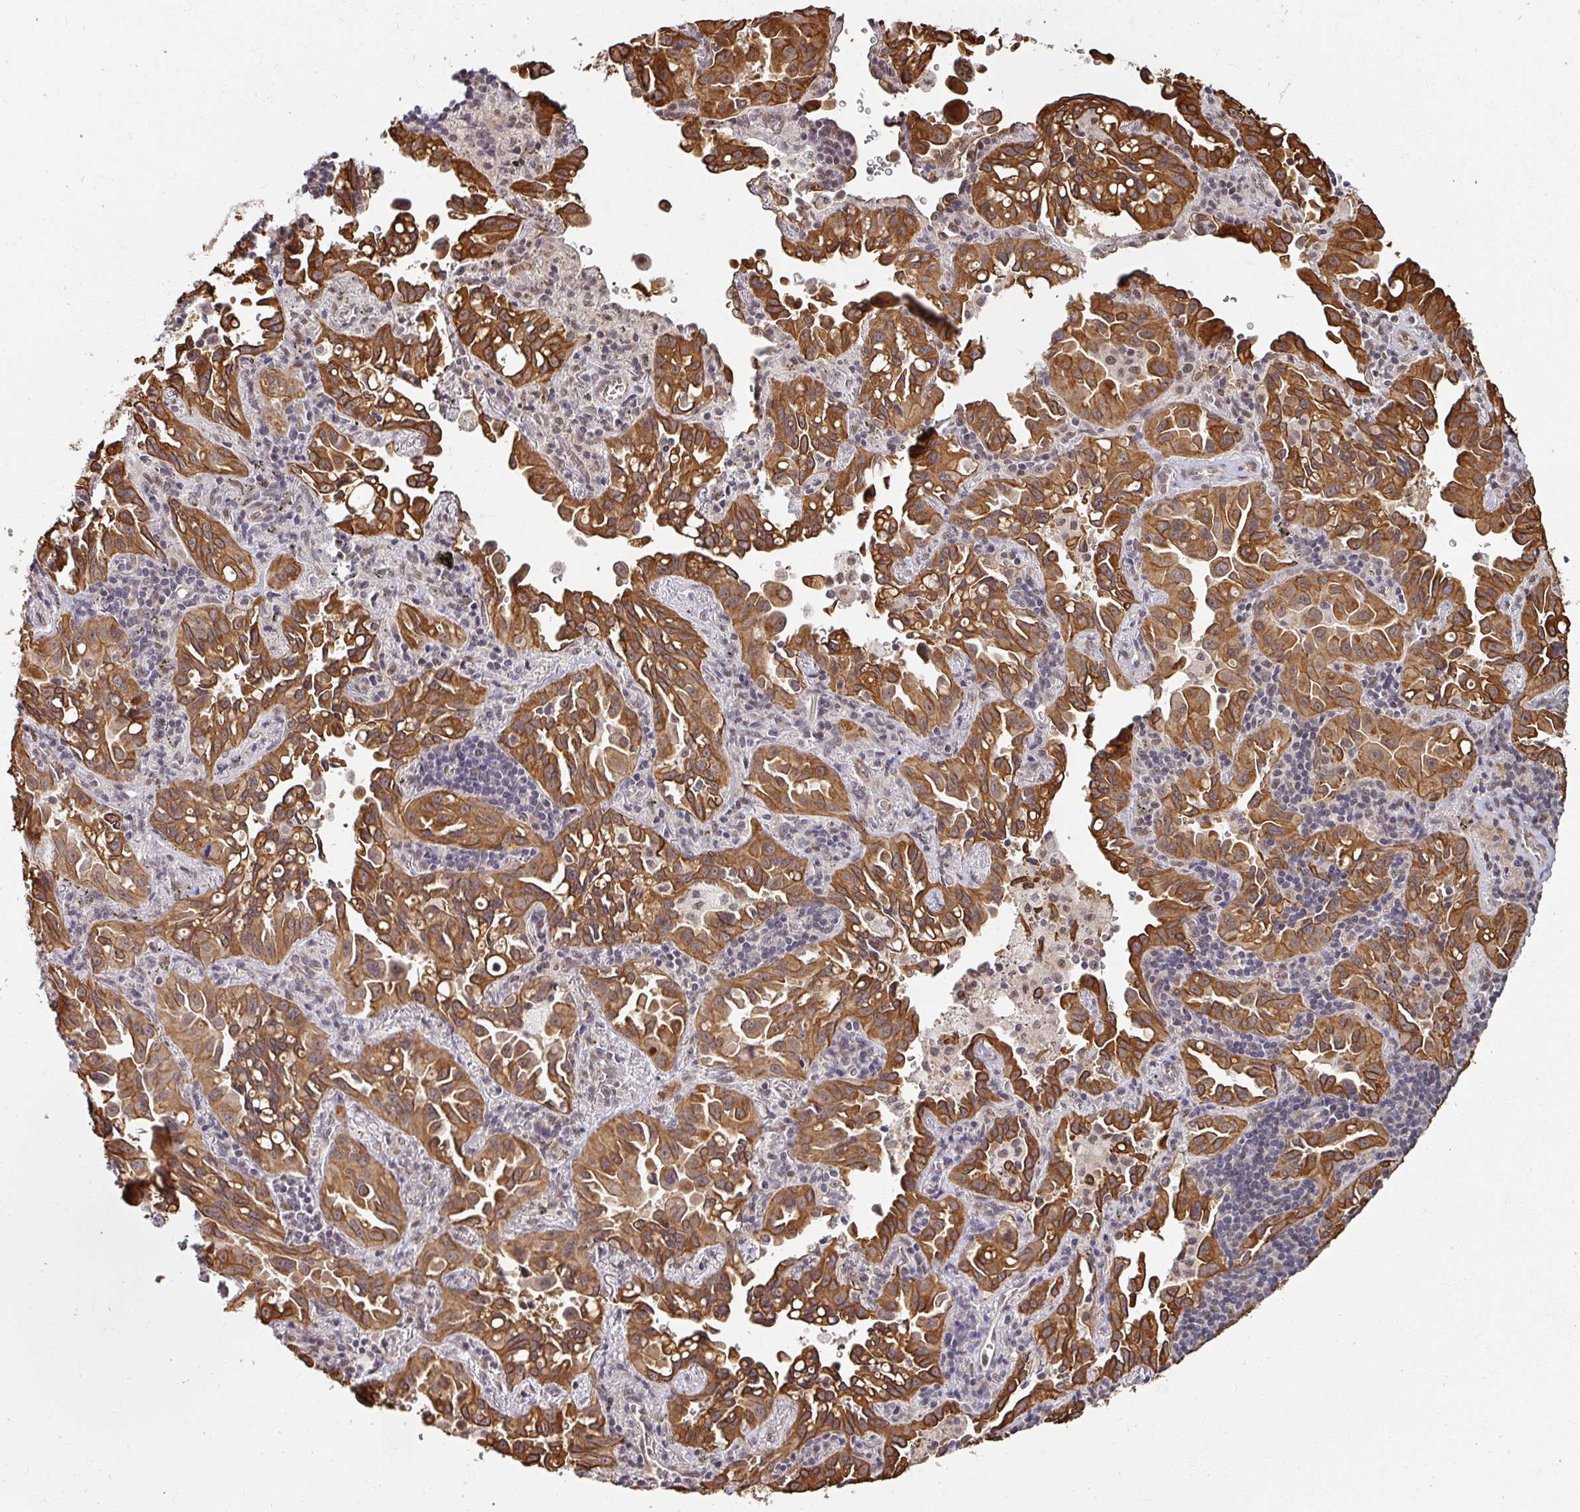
{"staining": {"intensity": "strong", "quantity": ">75%", "location": "cytoplasmic/membranous"}, "tissue": "lung cancer", "cell_type": "Tumor cells", "image_type": "cancer", "snomed": [{"axis": "morphology", "description": "Adenocarcinoma, NOS"}, {"axis": "topography", "description": "Lung"}], "caption": "Immunohistochemistry (IHC) of lung cancer (adenocarcinoma) exhibits high levels of strong cytoplasmic/membranous positivity in approximately >75% of tumor cells.", "gene": "GTF2H3", "patient": {"sex": "male", "age": 68}}